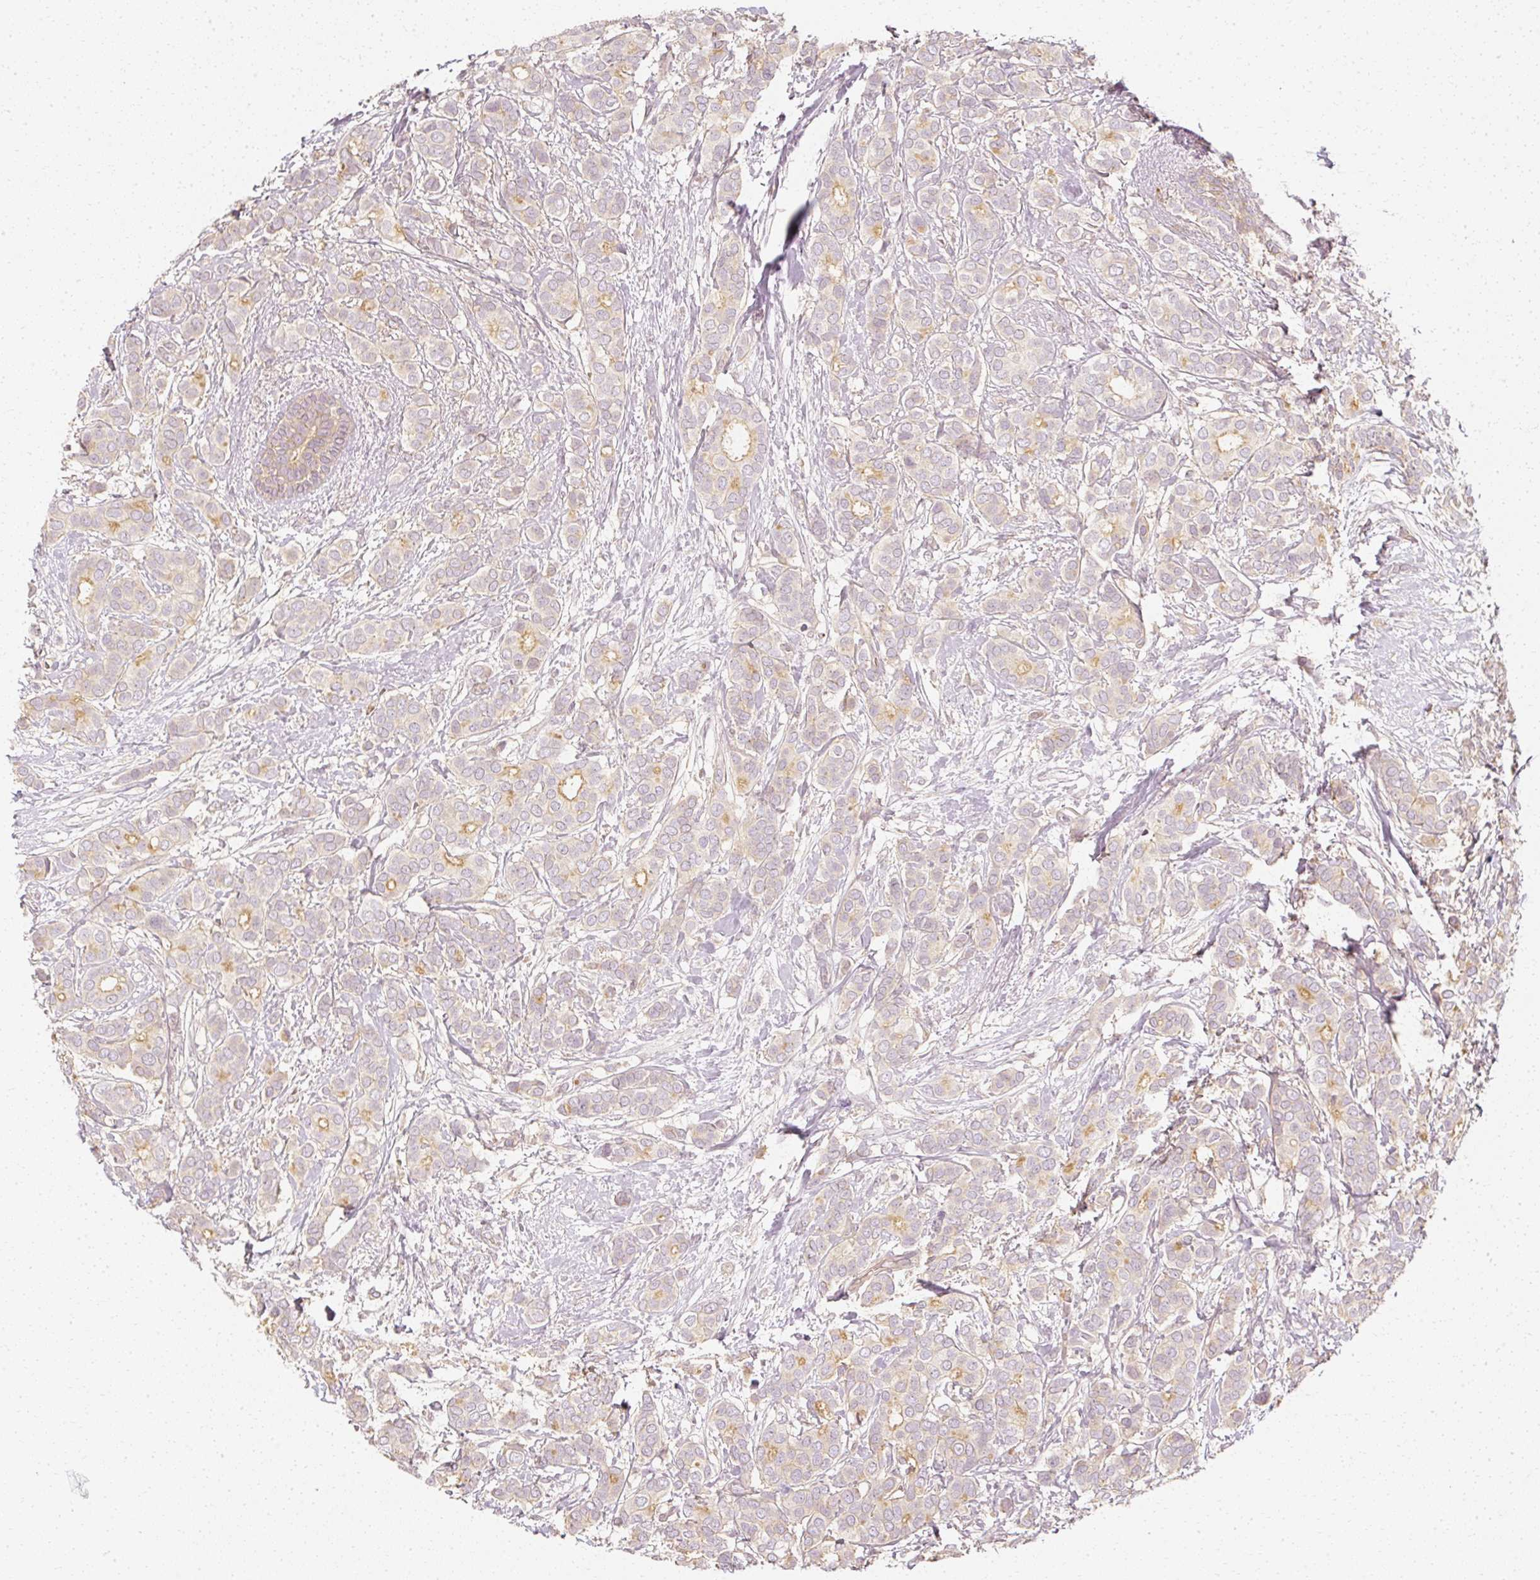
{"staining": {"intensity": "weak", "quantity": "<25%", "location": "cytoplasmic/membranous"}, "tissue": "breast cancer", "cell_type": "Tumor cells", "image_type": "cancer", "snomed": [{"axis": "morphology", "description": "Duct carcinoma"}, {"axis": "topography", "description": "Breast"}], "caption": "High magnification brightfield microscopy of breast cancer stained with DAB (brown) and counterstained with hematoxylin (blue): tumor cells show no significant staining.", "gene": "GNAQ", "patient": {"sex": "female", "age": 73}}